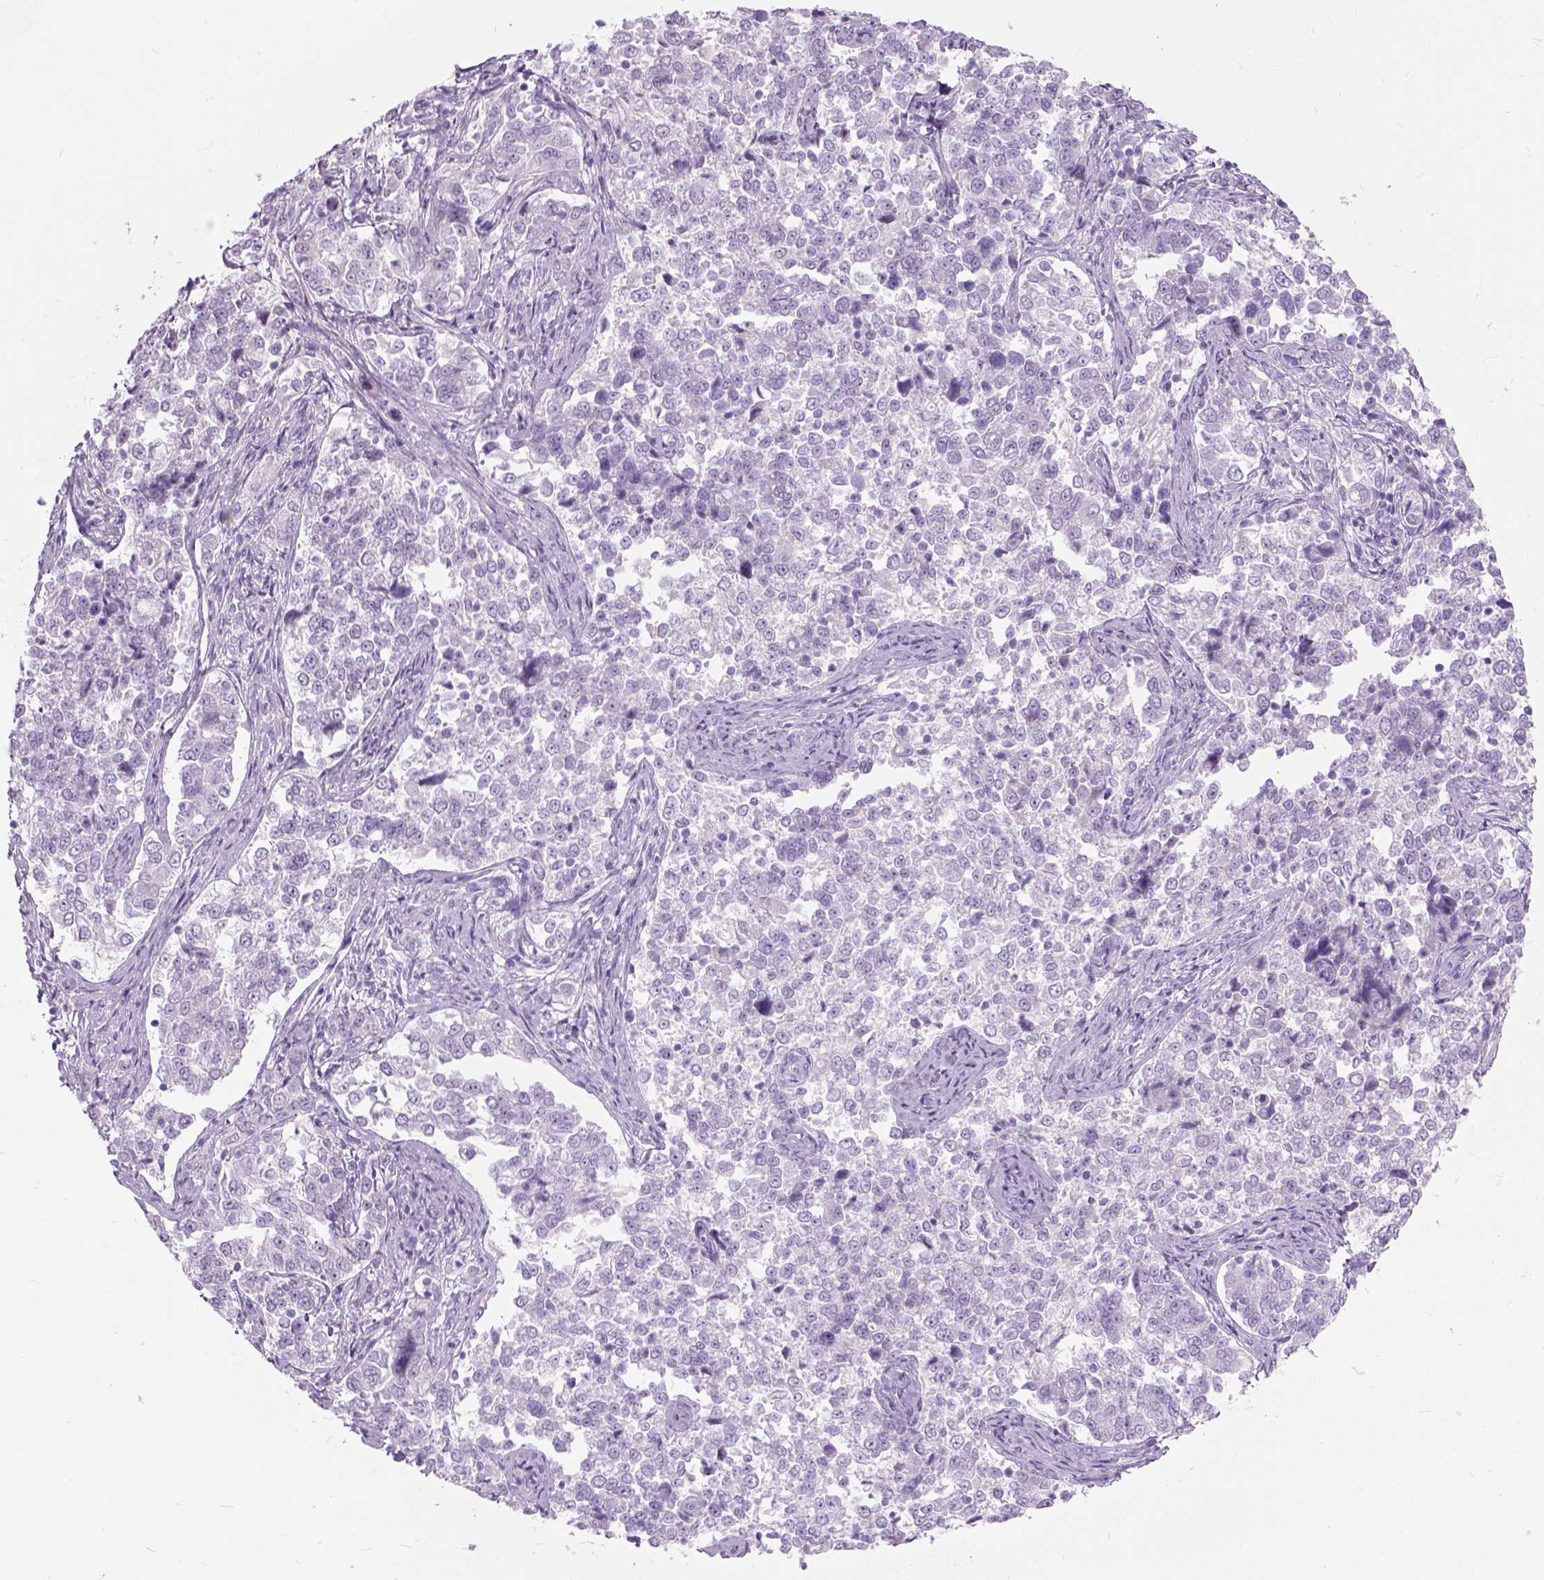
{"staining": {"intensity": "negative", "quantity": "none", "location": "none"}, "tissue": "endometrial cancer", "cell_type": "Tumor cells", "image_type": "cancer", "snomed": [{"axis": "morphology", "description": "Adenocarcinoma, NOS"}, {"axis": "topography", "description": "Endometrium"}], "caption": "A high-resolution histopathology image shows immunohistochemistry (IHC) staining of endometrial cancer (adenocarcinoma), which displays no significant staining in tumor cells.", "gene": "AXDND1", "patient": {"sex": "female", "age": 43}}